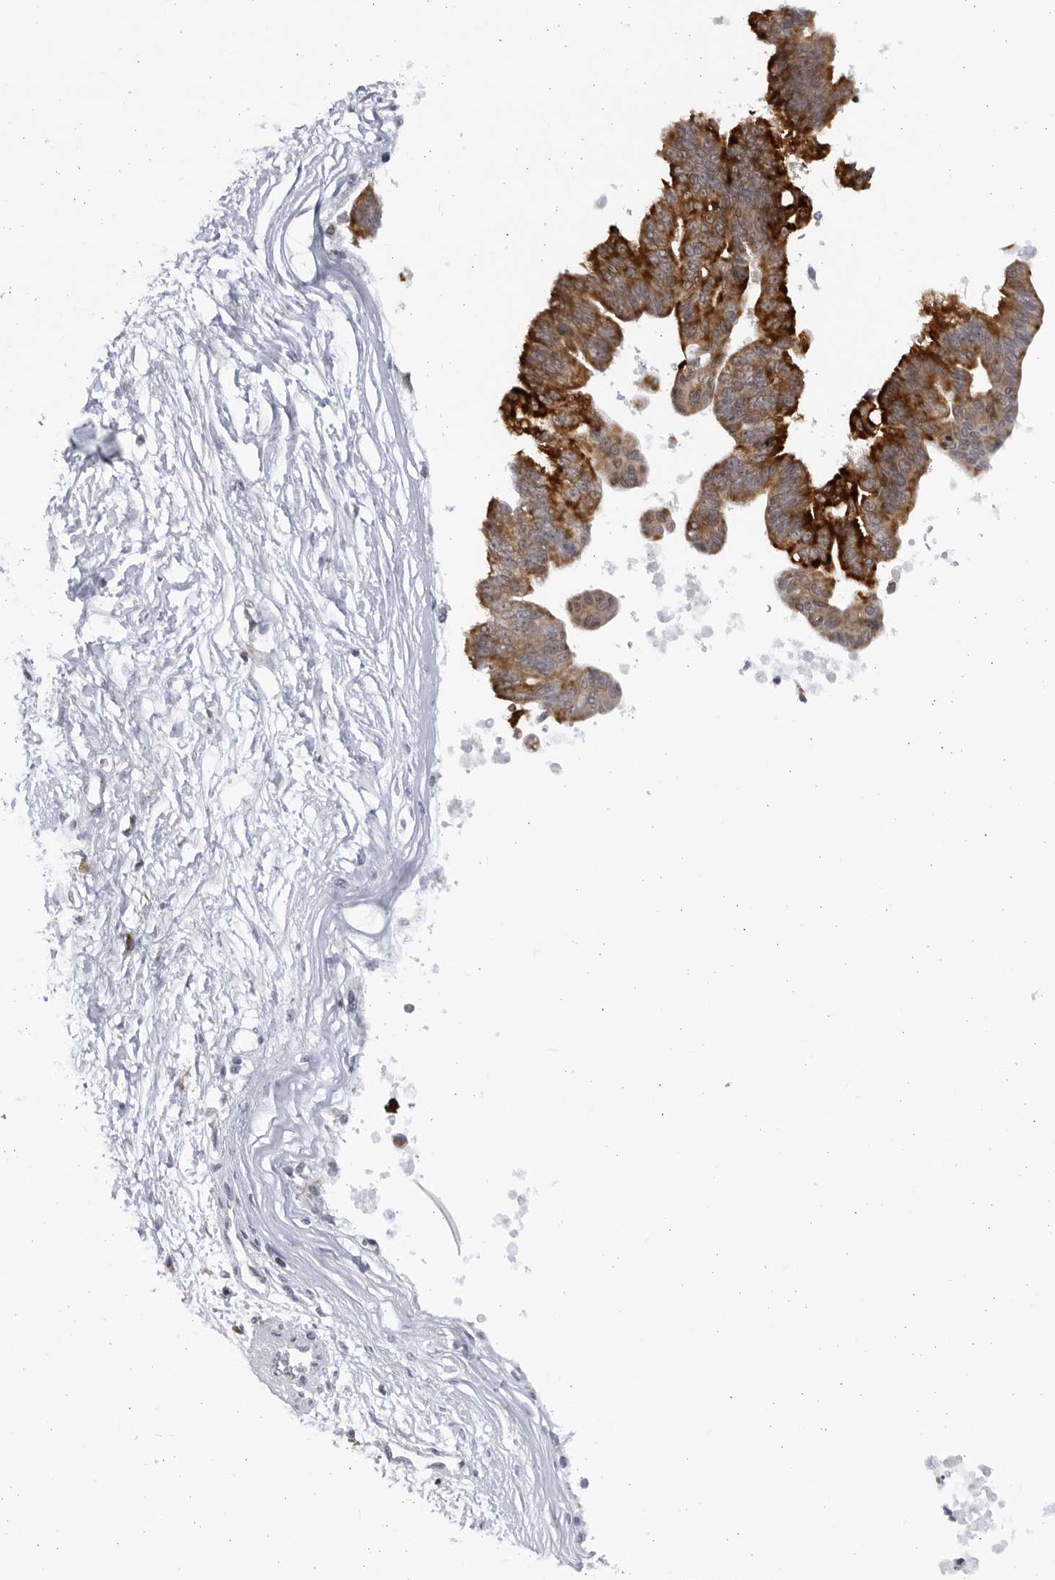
{"staining": {"intensity": "strong", "quantity": "25%-75%", "location": "cytoplasmic/membranous"}, "tissue": "pancreatic cancer", "cell_type": "Tumor cells", "image_type": "cancer", "snomed": [{"axis": "morphology", "description": "Adenocarcinoma, NOS"}, {"axis": "topography", "description": "Pancreas"}], "caption": "Immunohistochemistry micrograph of neoplastic tissue: pancreatic adenocarcinoma stained using immunohistochemistry (IHC) displays high levels of strong protein expression localized specifically in the cytoplasmic/membranous of tumor cells, appearing as a cytoplasmic/membranous brown color.", "gene": "SLC25A22", "patient": {"sex": "male", "age": 72}}